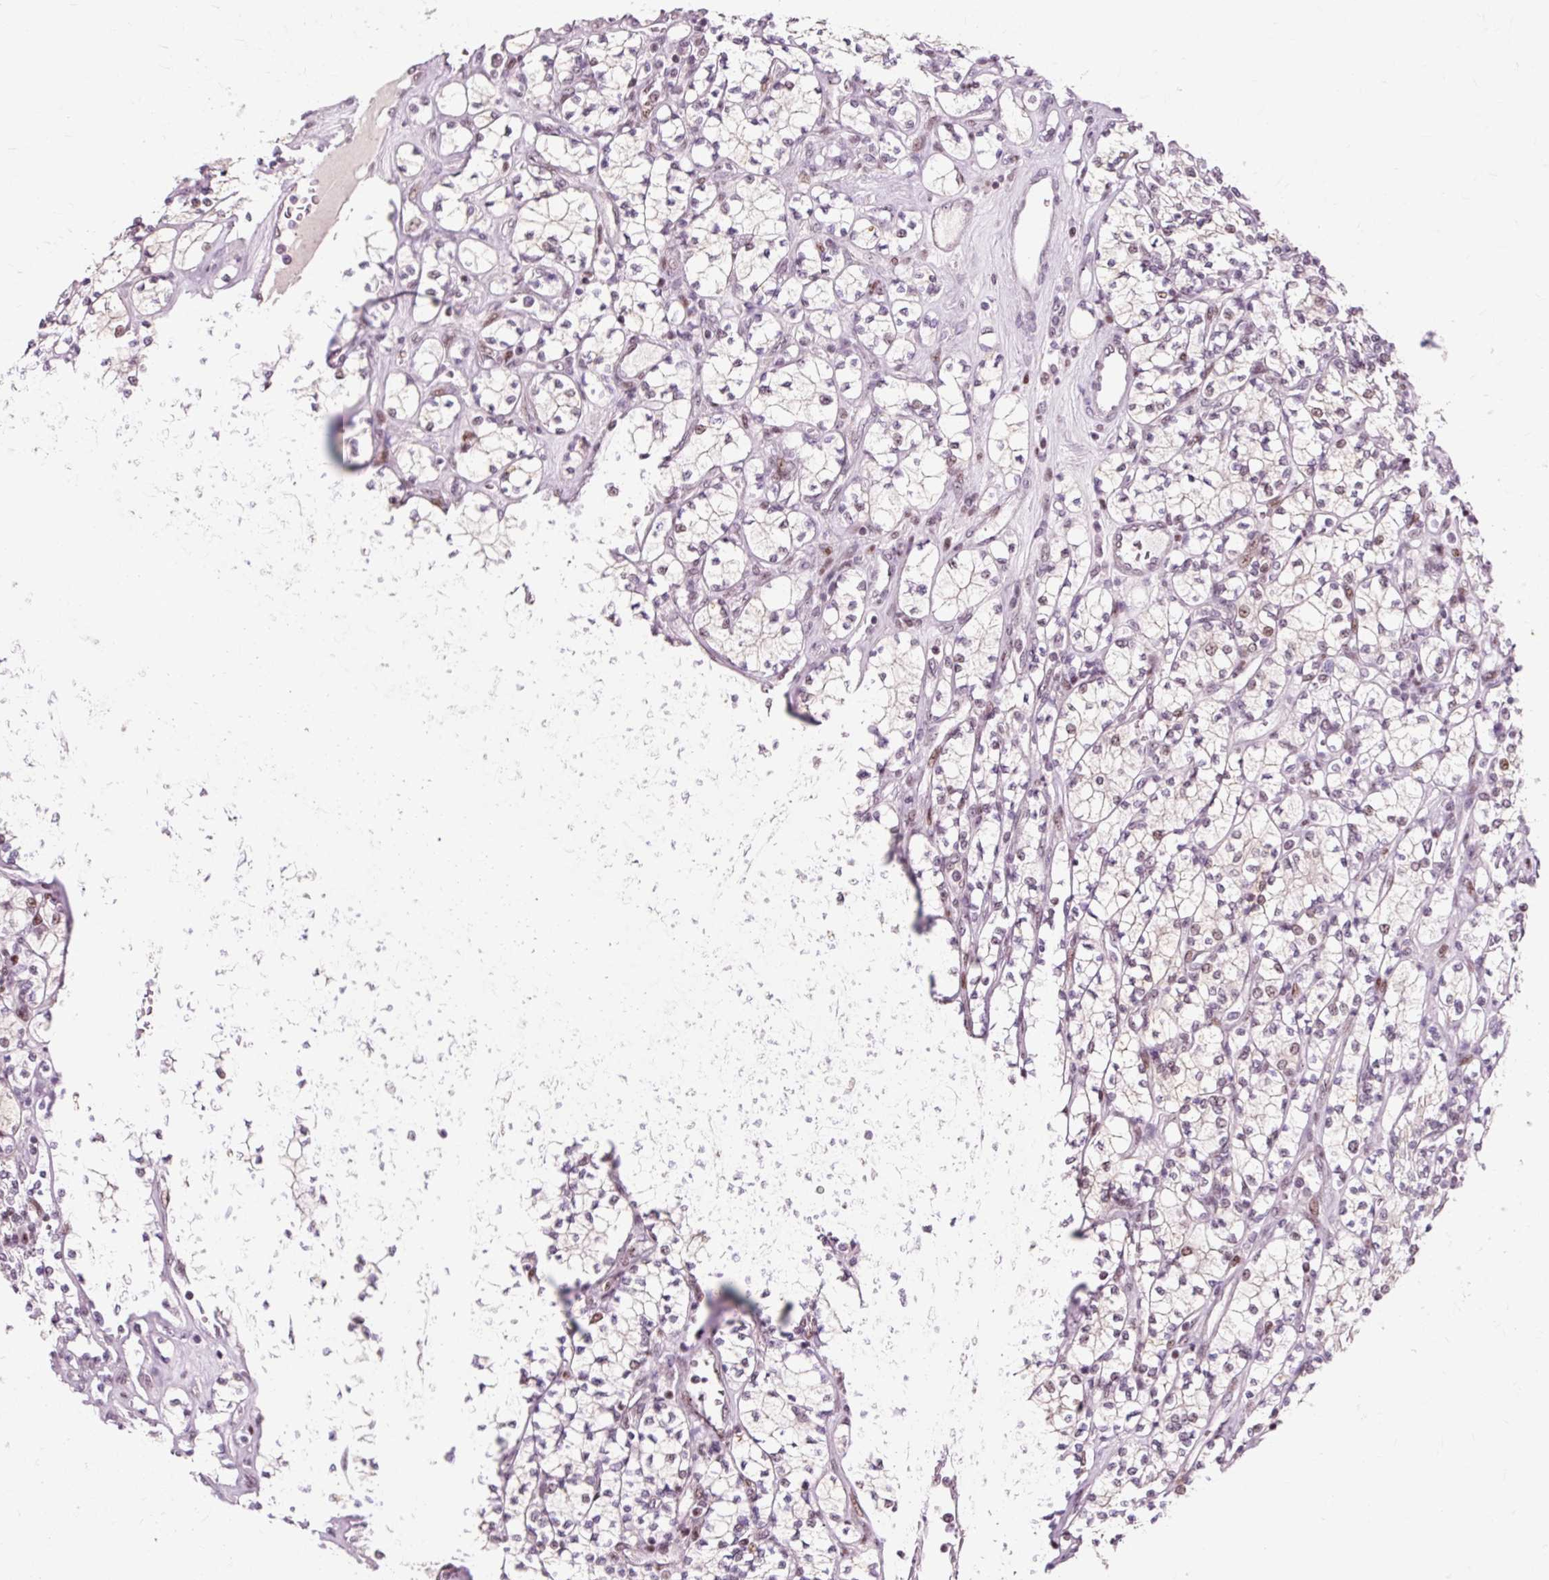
{"staining": {"intensity": "weak", "quantity": "25%-75%", "location": "nuclear"}, "tissue": "renal cancer", "cell_type": "Tumor cells", "image_type": "cancer", "snomed": [{"axis": "morphology", "description": "Adenocarcinoma, NOS"}, {"axis": "topography", "description": "Kidney"}], "caption": "Human renal cancer (adenocarcinoma) stained for a protein (brown) demonstrates weak nuclear positive positivity in approximately 25%-75% of tumor cells.", "gene": "MACROD2", "patient": {"sex": "male", "age": 77}}